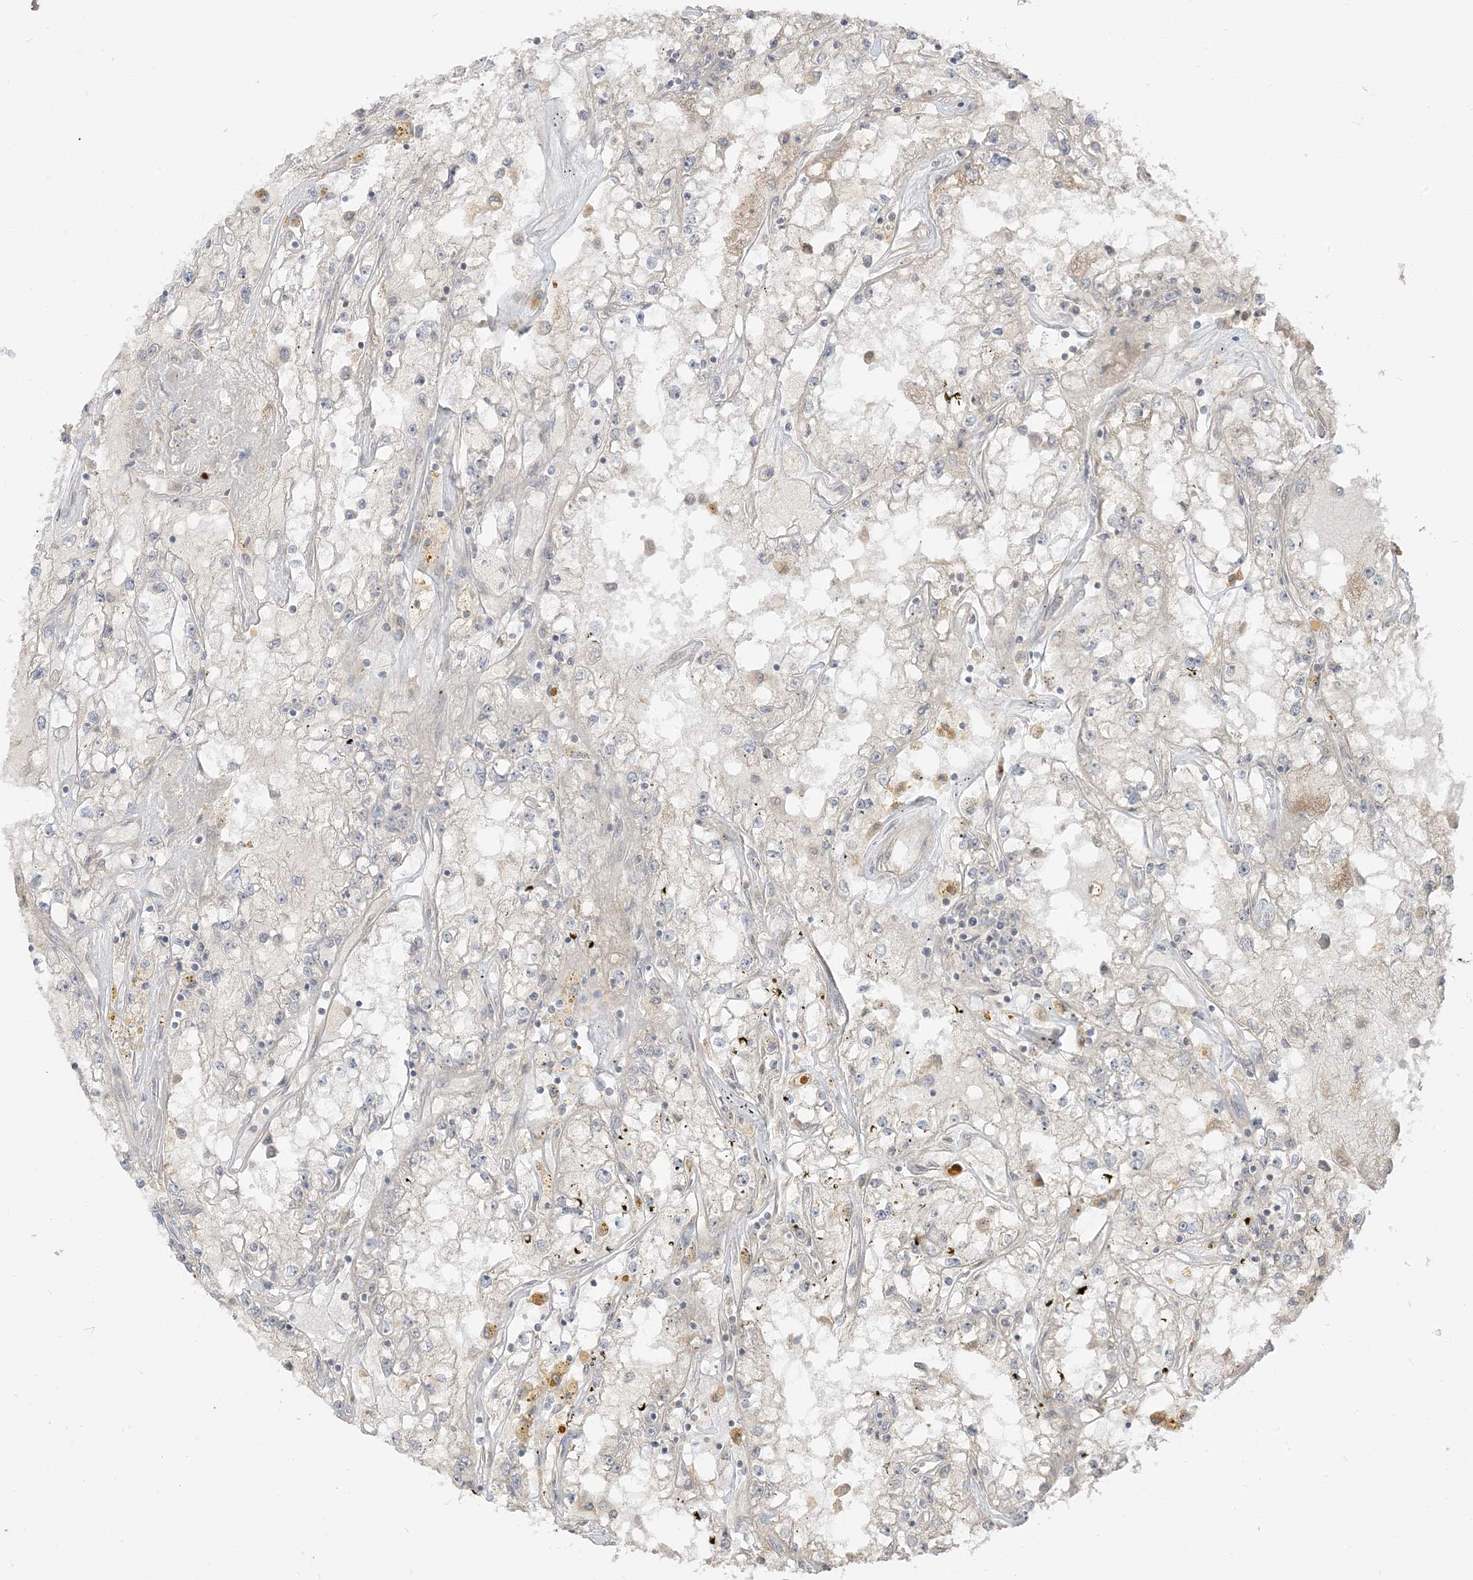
{"staining": {"intensity": "negative", "quantity": "none", "location": "none"}, "tissue": "renal cancer", "cell_type": "Tumor cells", "image_type": "cancer", "snomed": [{"axis": "morphology", "description": "Adenocarcinoma, NOS"}, {"axis": "topography", "description": "Kidney"}], "caption": "Tumor cells are negative for protein expression in human renal adenocarcinoma.", "gene": "TBCC", "patient": {"sex": "male", "age": 56}}